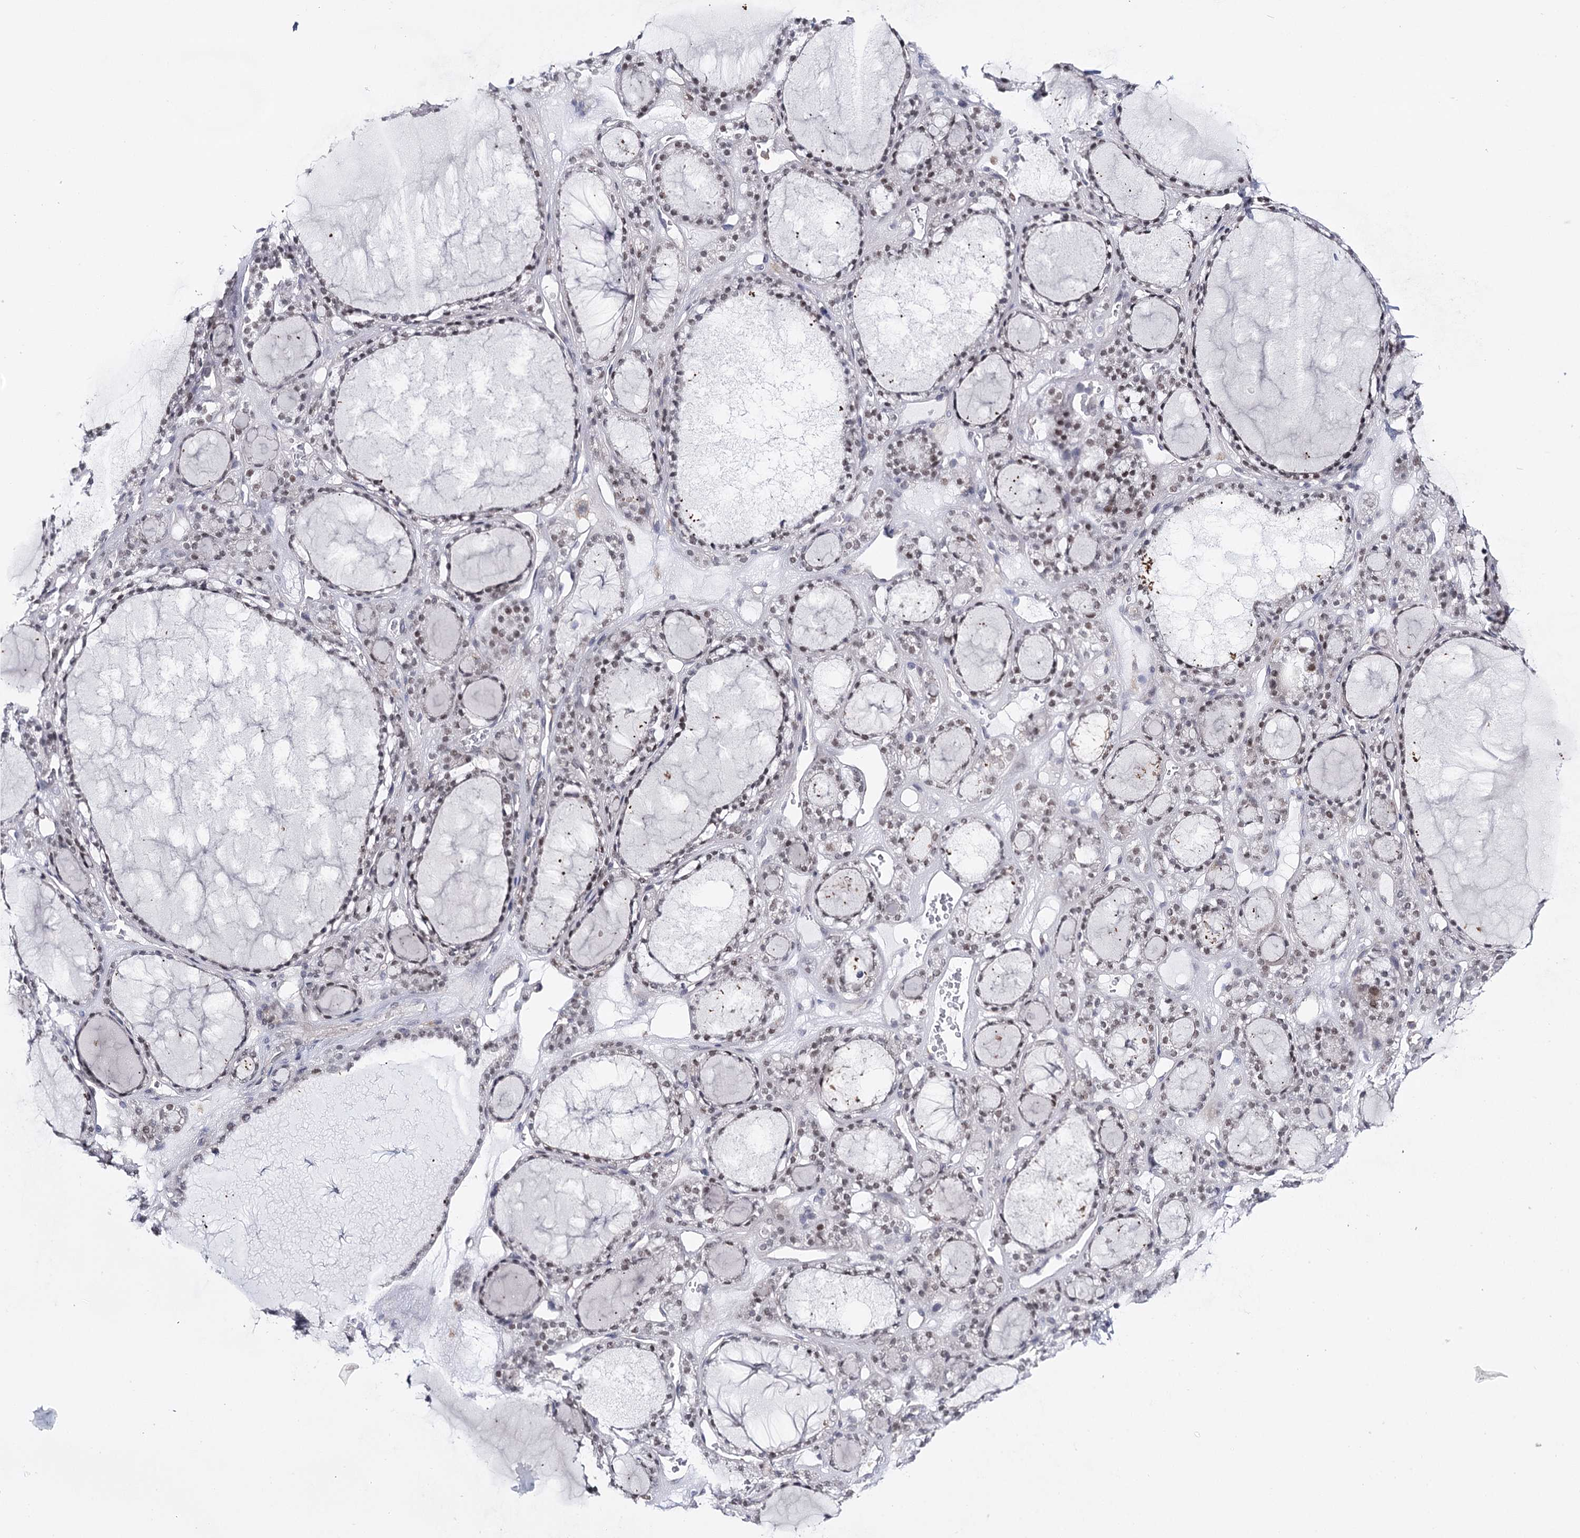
{"staining": {"intensity": "negative", "quantity": "none", "location": "none"}, "tissue": "thyroid gland", "cell_type": "Glandular cells", "image_type": "normal", "snomed": [{"axis": "morphology", "description": "Normal tissue, NOS"}, {"axis": "topography", "description": "Thyroid gland"}], "caption": "Immunohistochemistry photomicrograph of unremarkable human thyroid gland stained for a protein (brown), which reveals no expression in glandular cells.", "gene": "ZC3H8", "patient": {"sex": "female", "age": 28}}